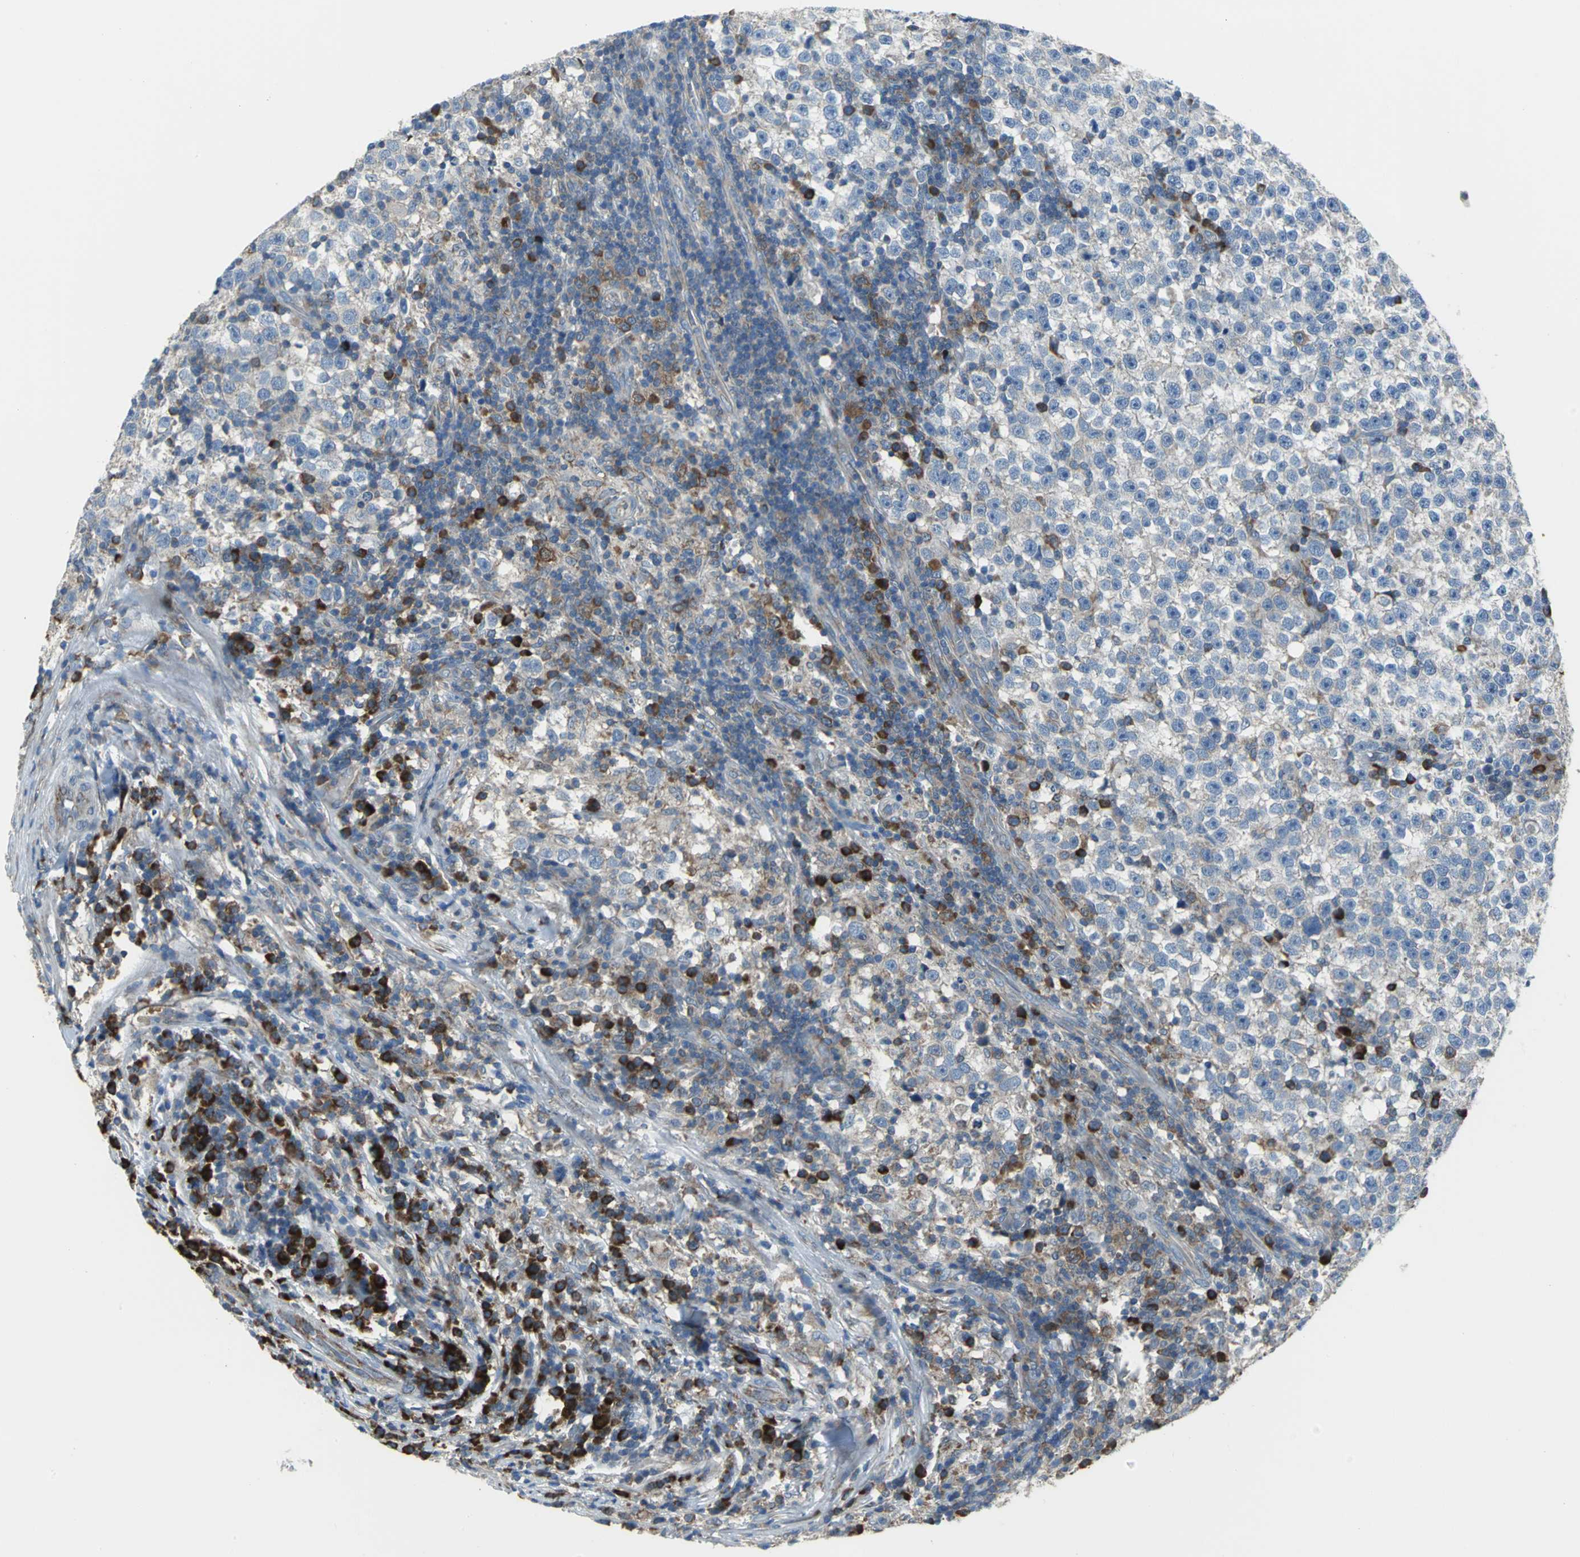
{"staining": {"intensity": "weak", "quantity": "<25%", "location": "cytoplasmic/membranous"}, "tissue": "testis cancer", "cell_type": "Tumor cells", "image_type": "cancer", "snomed": [{"axis": "morphology", "description": "Seminoma, NOS"}, {"axis": "topography", "description": "Testis"}], "caption": "Seminoma (testis) was stained to show a protein in brown. There is no significant positivity in tumor cells.", "gene": "EIF5A", "patient": {"sex": "male", "age": 43}}